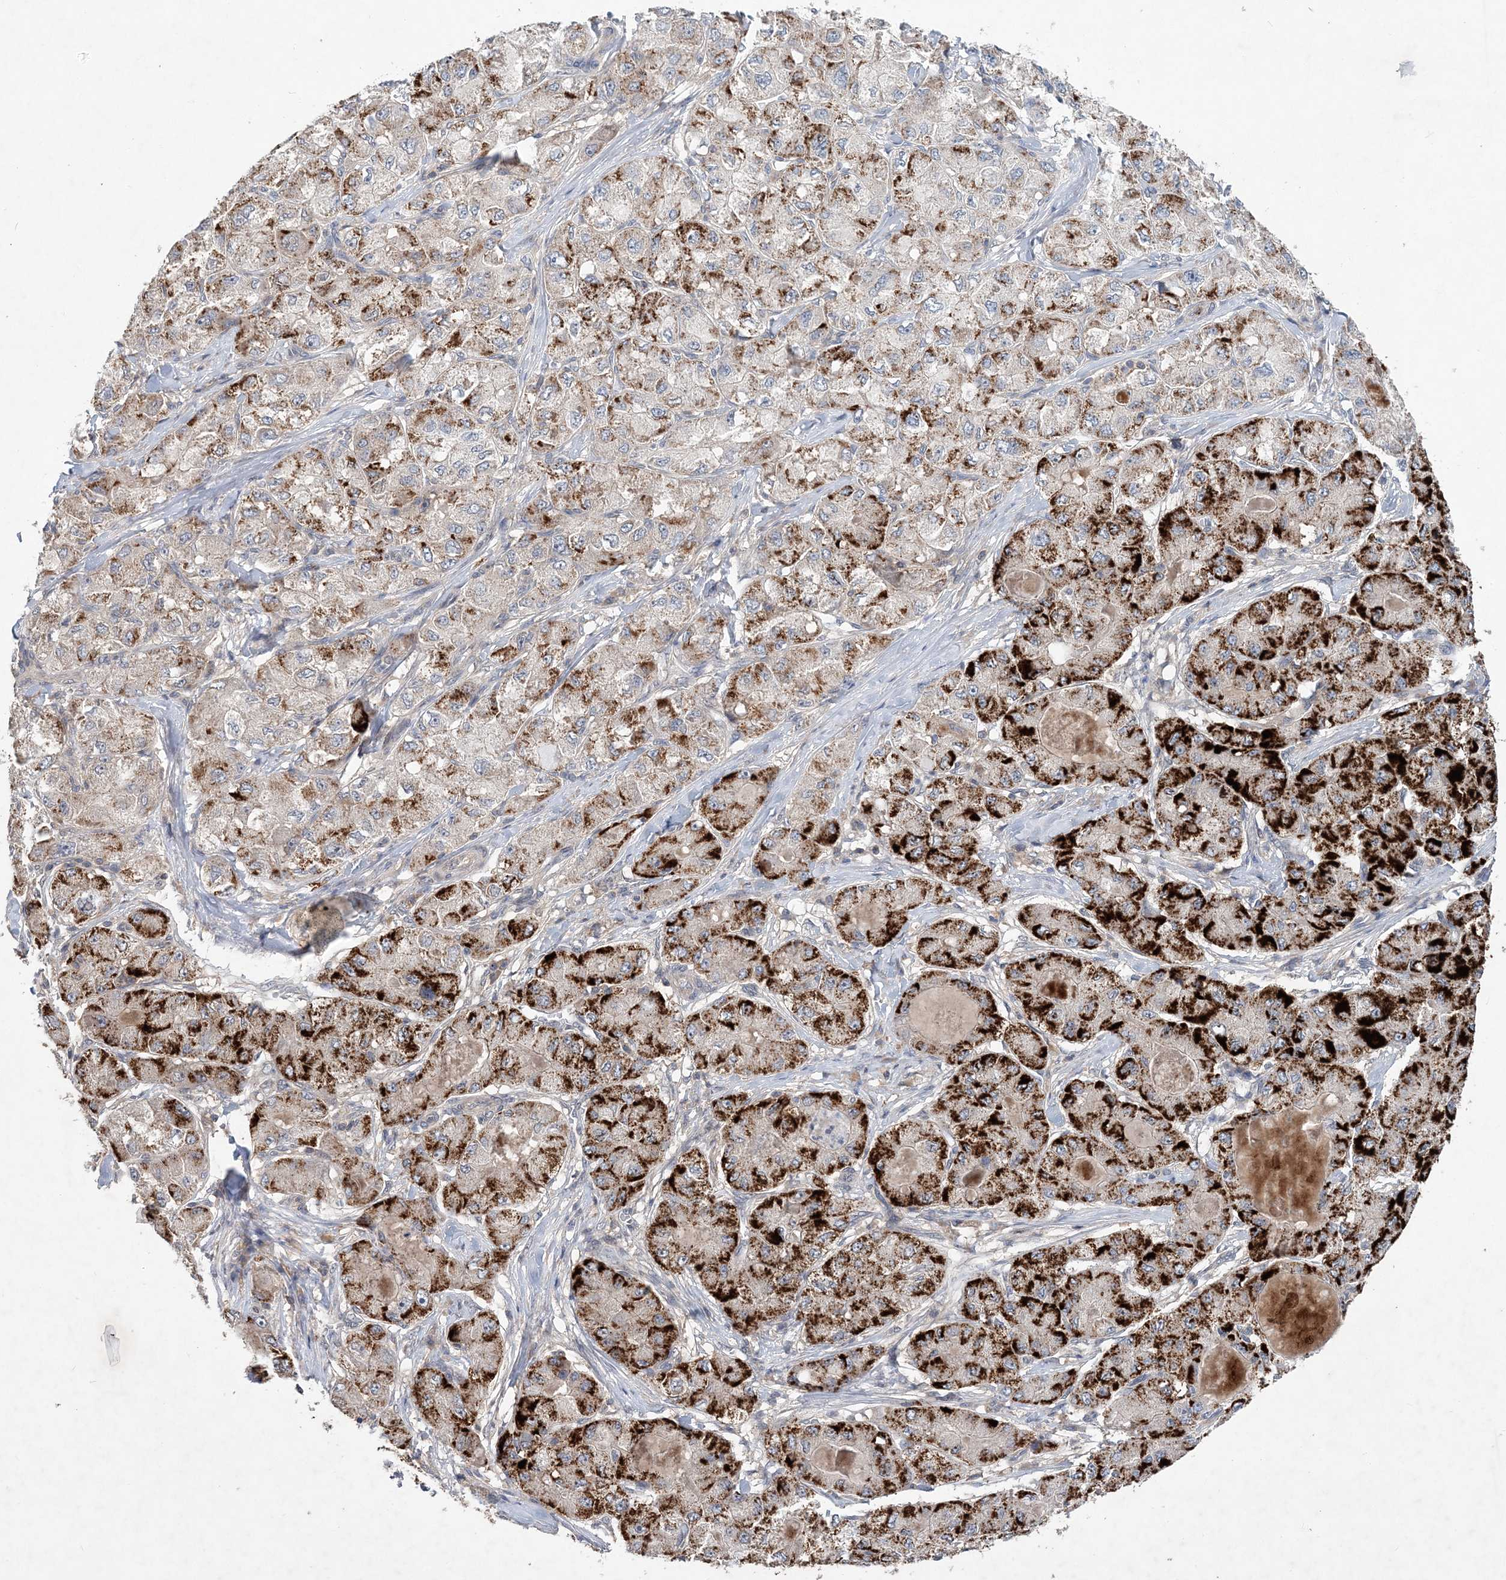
{"staining": {"intensity": "strong", "quantity": ">75%", "location": "cytoplasmic/membranous"}, "tissue": "liver cancer", "cell_type": "Tumor cells", "image_type": "cancer", "snomed": [{"axis": "morphology", "description": "Carcinoma, Hepatocellular, NOS"}, {"axis": "topography", "description": "Liver"}], "caption": "Strong cytoplasmic/membranous protein expression is identified in about >75% of tumor cells in liver cancer.", "gene": "RNF25", "patient": {"sex": "male", "age": 80}}